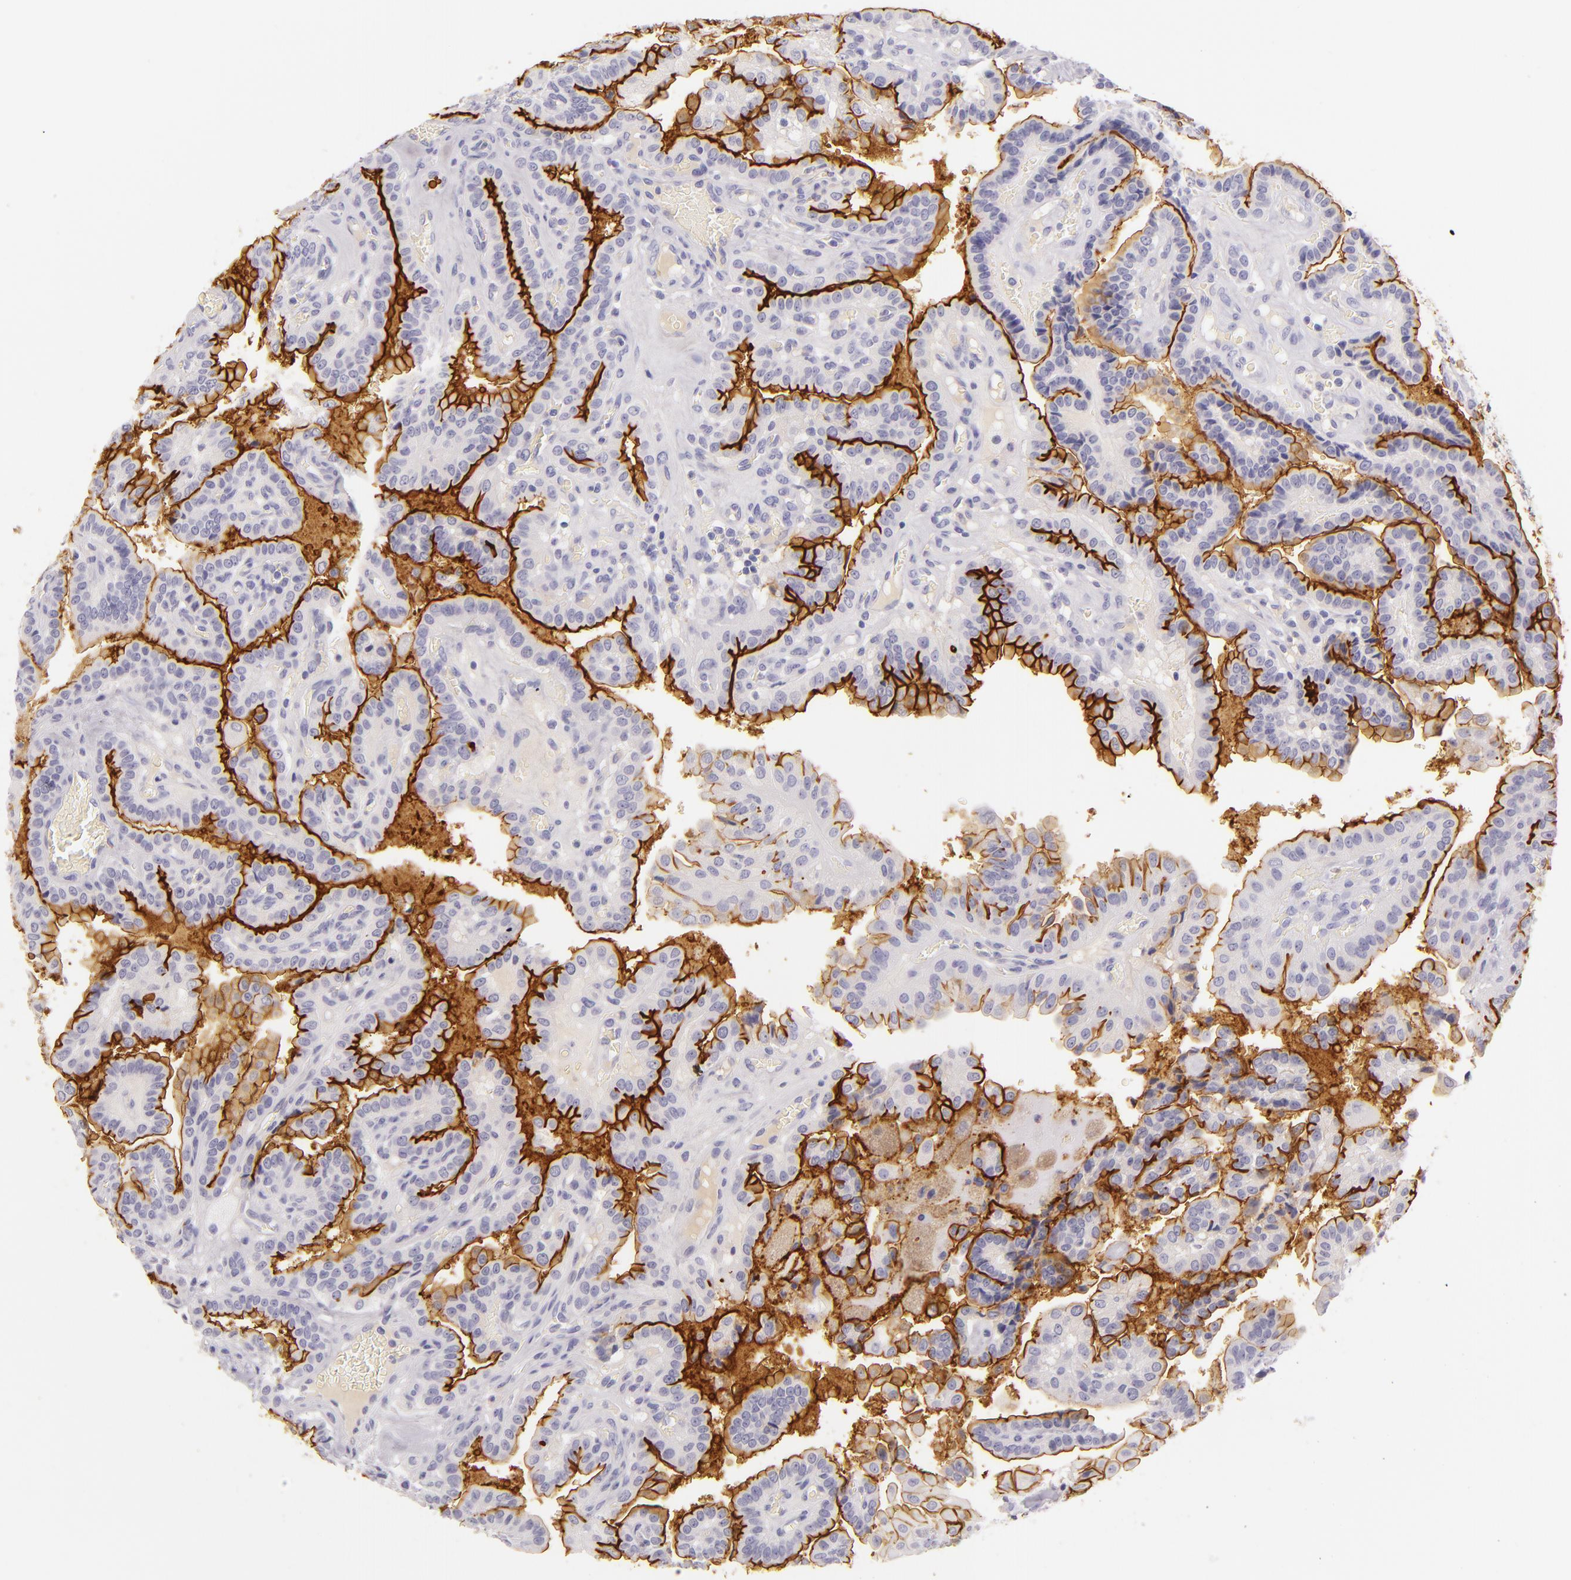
{"staining": {"intensity": "negative", "quantity": "none", "location": "none"}, "tissue": "thyroid cancer", "cell_type": "Tumor cells", "image_type": "cancer", "snomed": [{"axis": "morphology", "description": "Papillary adenocarcinoma, NOS"}, {"axis": "topography", "description": "Thyroid gland"}], "caption": "There is no significant positivity in tumor cells of thyroid papillary adenocarcinoma.", "gene": "ICAM1", "patient": {"sex": "male", "age": 87}}